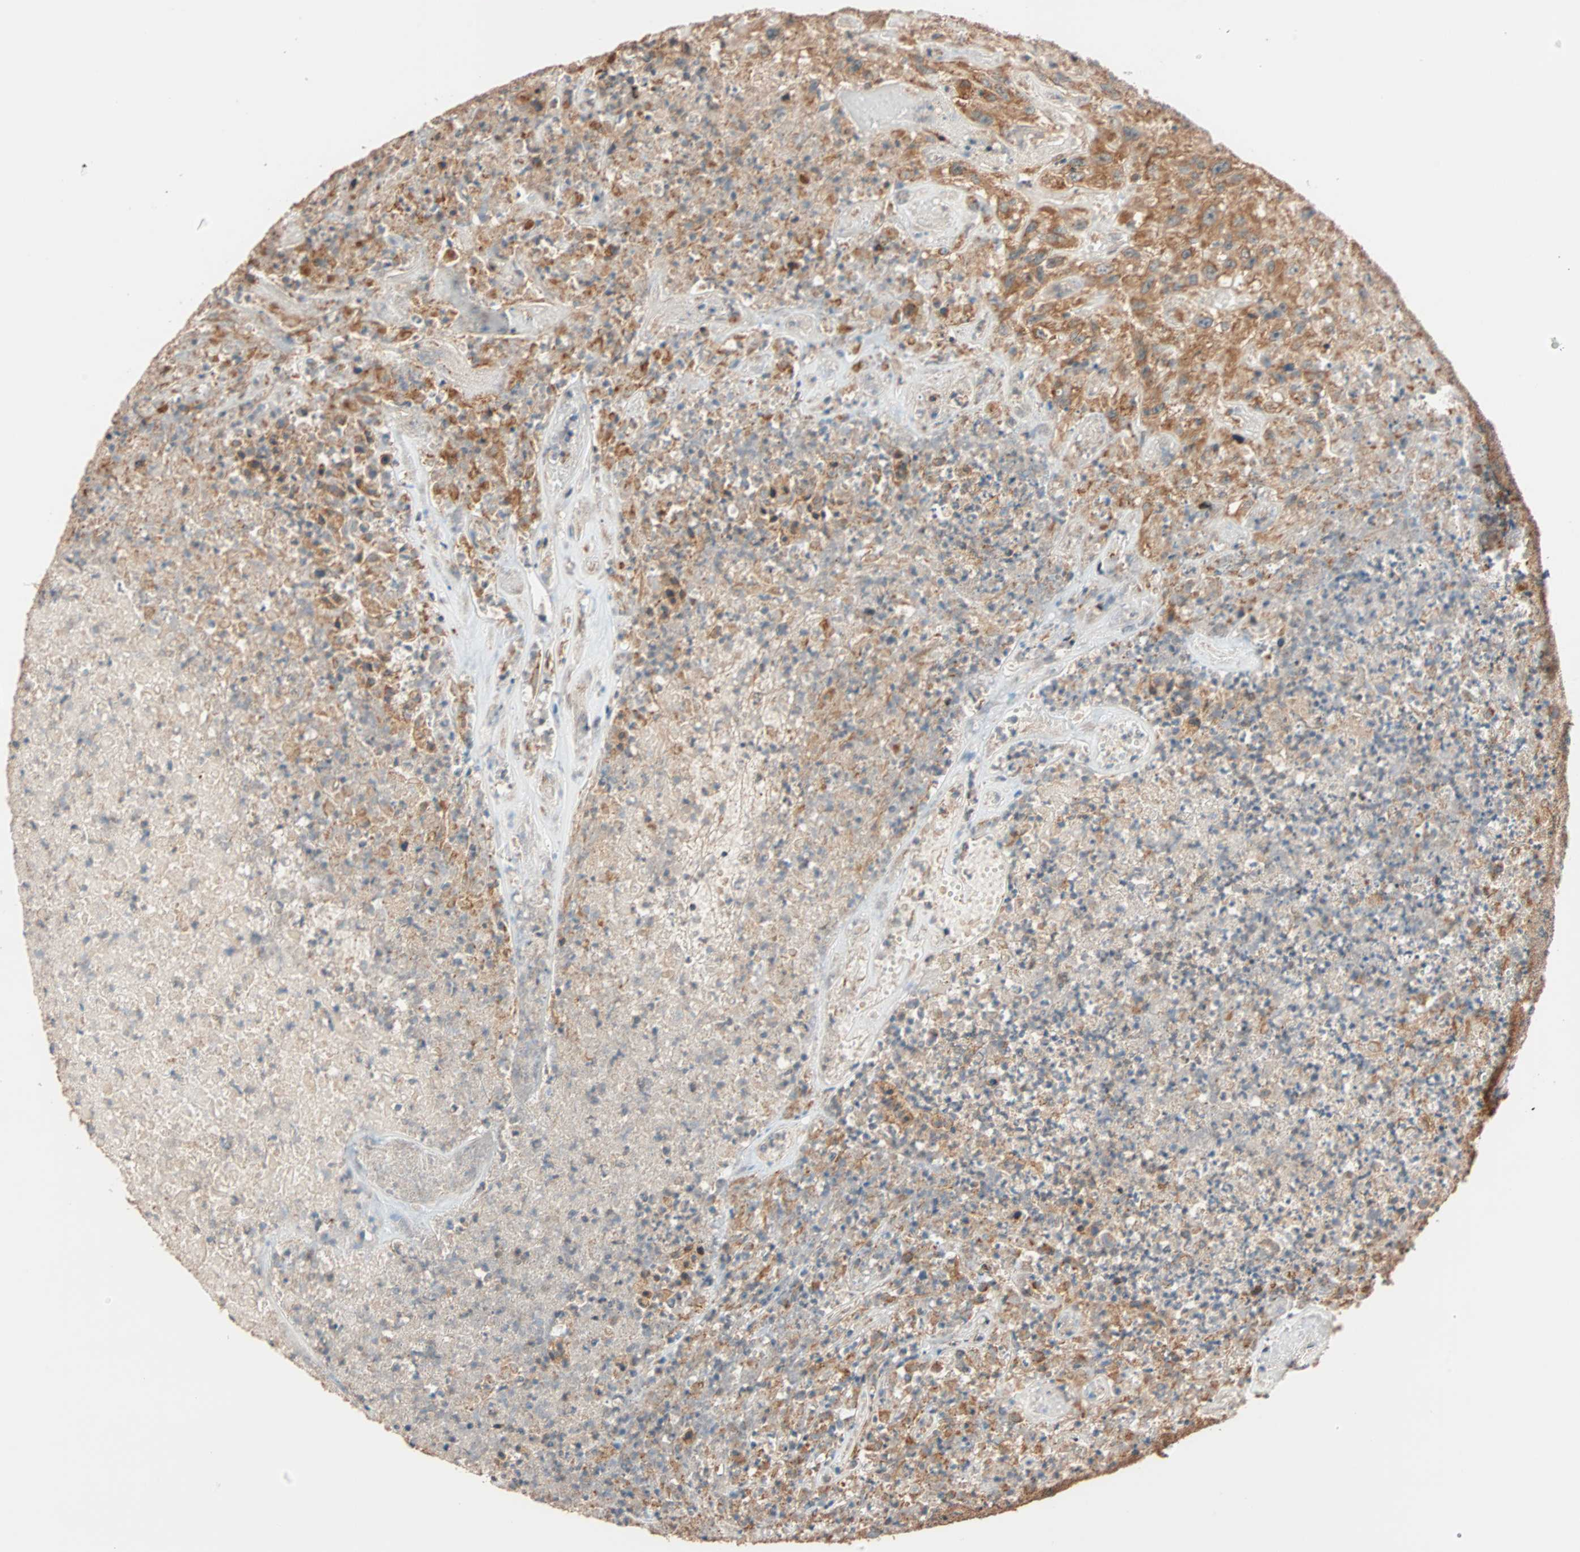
{"staining": {"intensity": "moderate", "quantity": ">75%", "location": "cytoplasmic/membranous"}, "tissue": "urothelial cancer", "cell_type": "Tumor cells", "image_type": "cancer", "snomed": [{"axis": "morphology", "description": "Urothelial carcinoma, High grade"}, {"axis": "topography", "description": "Urinary bladder"}], "caption": "This micrograph shows urothelial cancer stained with immunohistochemistry (IHC) to label a protein in brown. The cytoplasmic/membranous of tumor cells show moderate positivity for the protein. Nuclei are counter-stained blue.", "gene": "HECW1", "patient": {"sex": "male", "age": 66}}